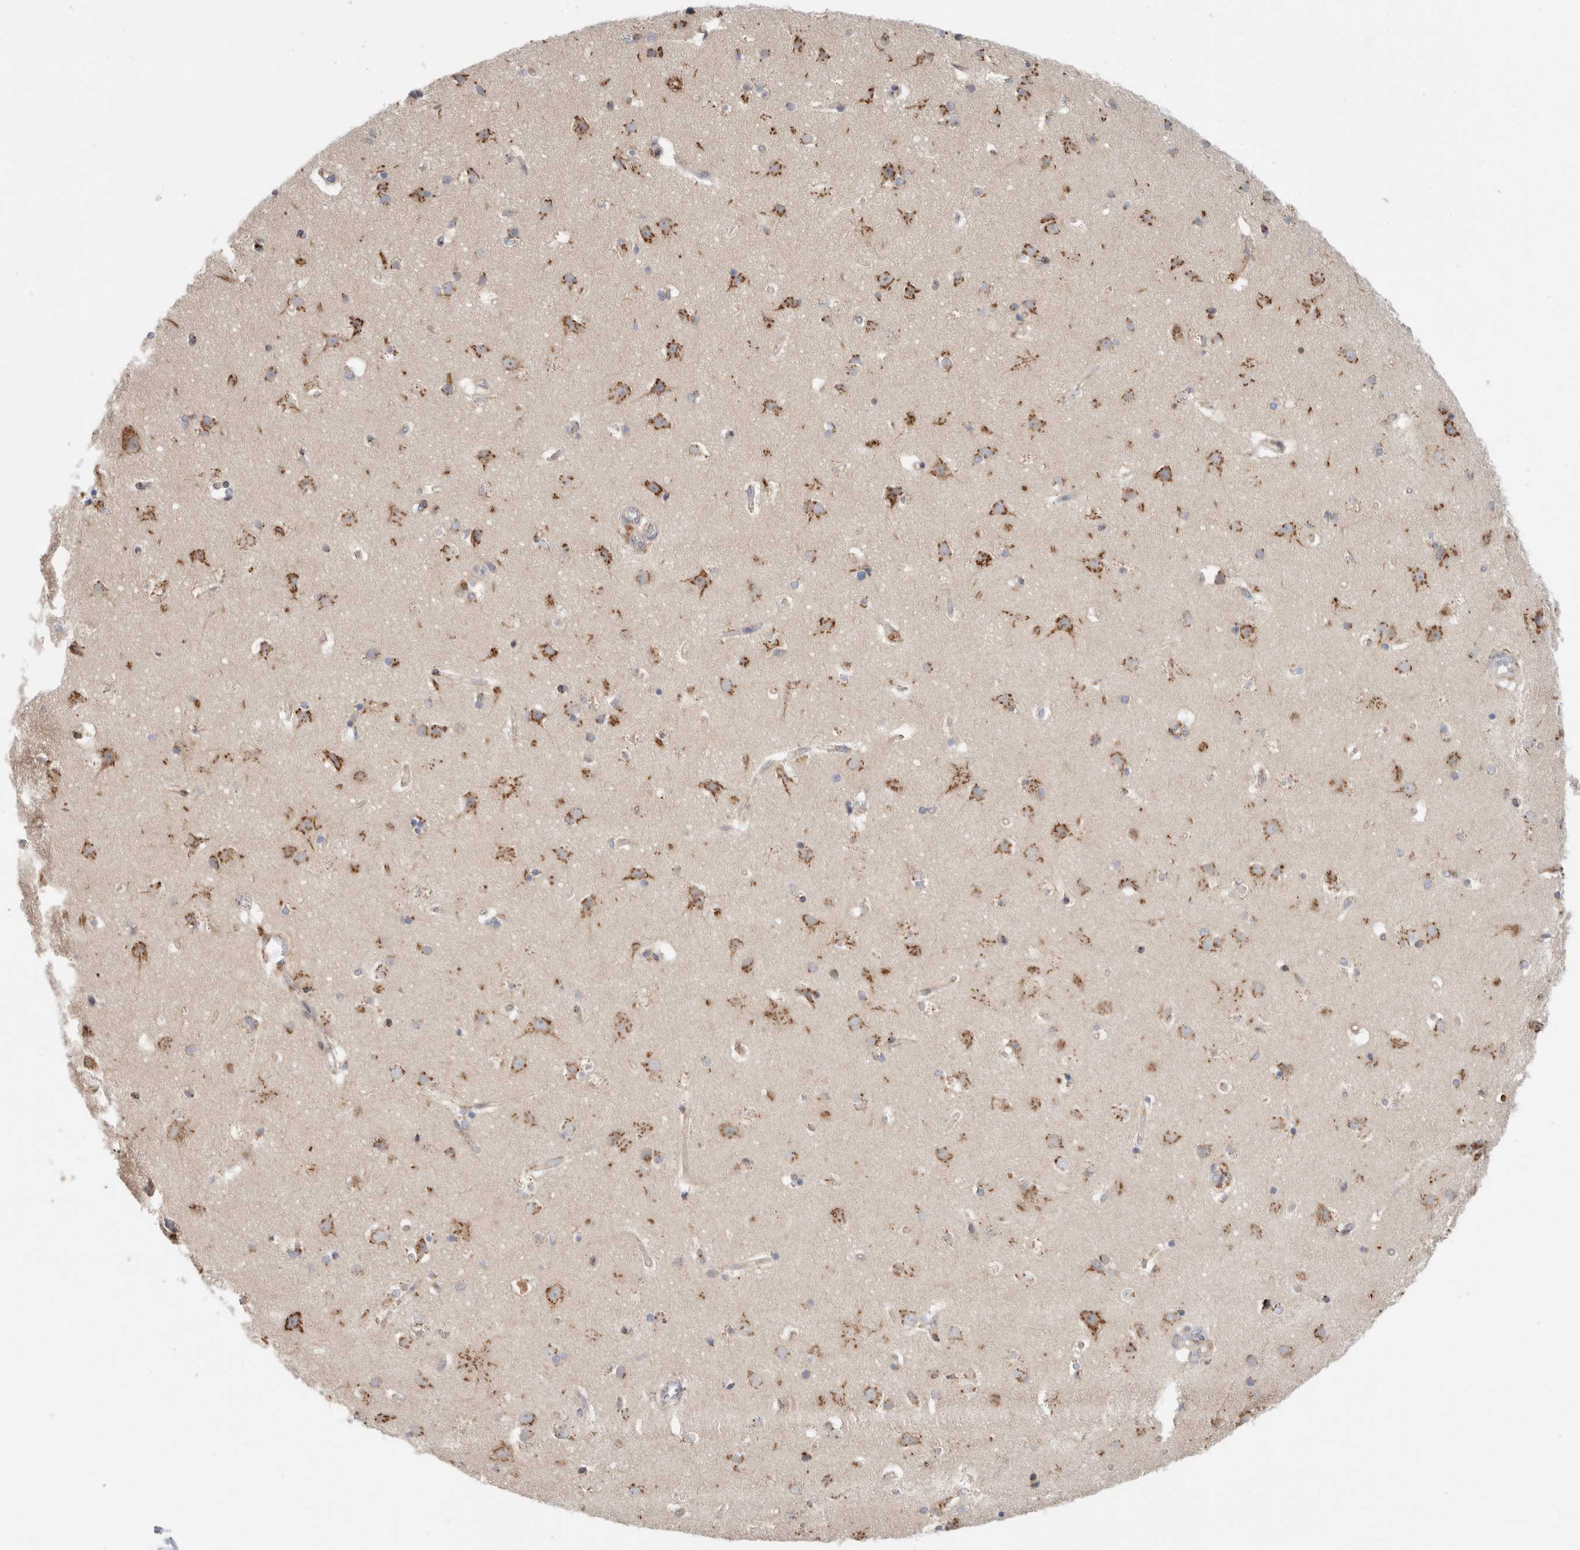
{"staining": {"intensity": "weak", "quantity": ">75%", "location": "cytoplasmic/membranous"}, "tissue": "cerebral cortex", "cell_type": "Endothelial cells", "image_type": "normal", "snomed": [{"axis": "morphology", "description": "Normal tissue, NOS"}, {"axis": "topography", "description": "Cerebral cortex"}], "caption": "High-magnification brightfield microscopy of benign cerebral cortex stained with DAB (3,3'-diaminobenzidine) (brown) and counterstained with hematoxylin (blue). endothelial cells exhibit weak cytoplasmic/membranous staining is seen in about>75% of cells. (DAB (3,3'-diaminobenzidine) IHC, brown staining for protein, blue staining for nuclei).", "gene": "P4HA1", "patient": {"sex": "male", "age": 54}}